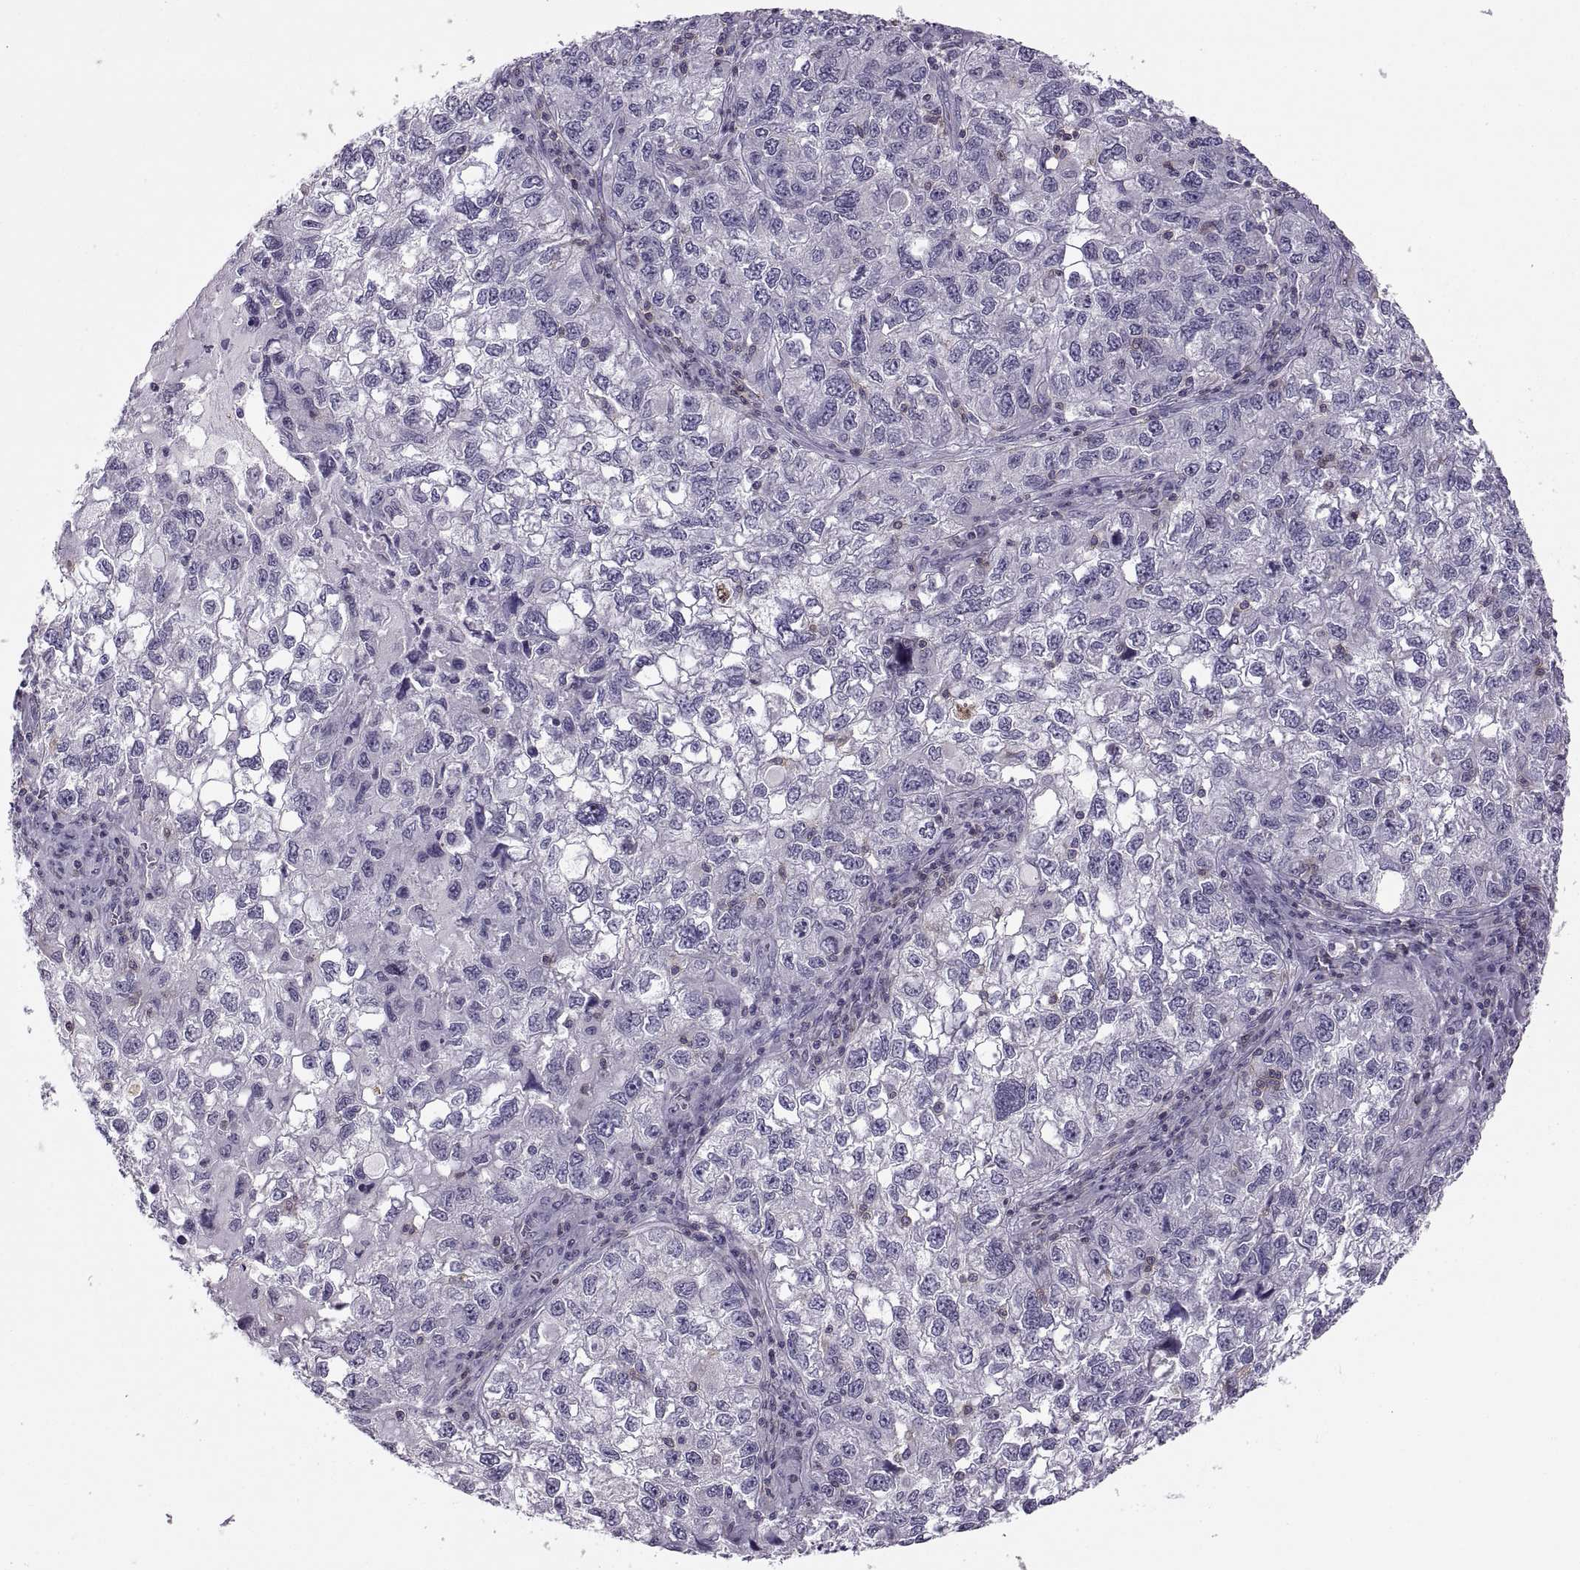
{"staining": {"intensity": "negative", "quantity": "none", "location": "none"}, "tissue": "cervical cancer", "cell_type": "Tumor cells", "image_type": "cancer", "snomed": [{"axis": "morphology", "description": "Squamous cell carcinoma, NOS"}, {"axis": "topography", "description": "Cervix"}], "caption": "This image is of squamous cell carcinoma (cervical) stained with immunohistochemistry (IHC) to label a protein in brown with the nuclei are counter-stained blue. There is no staining in tumor cells.", "gene": "TTC21A", "patient": {"sex": "female", "age": 55}}